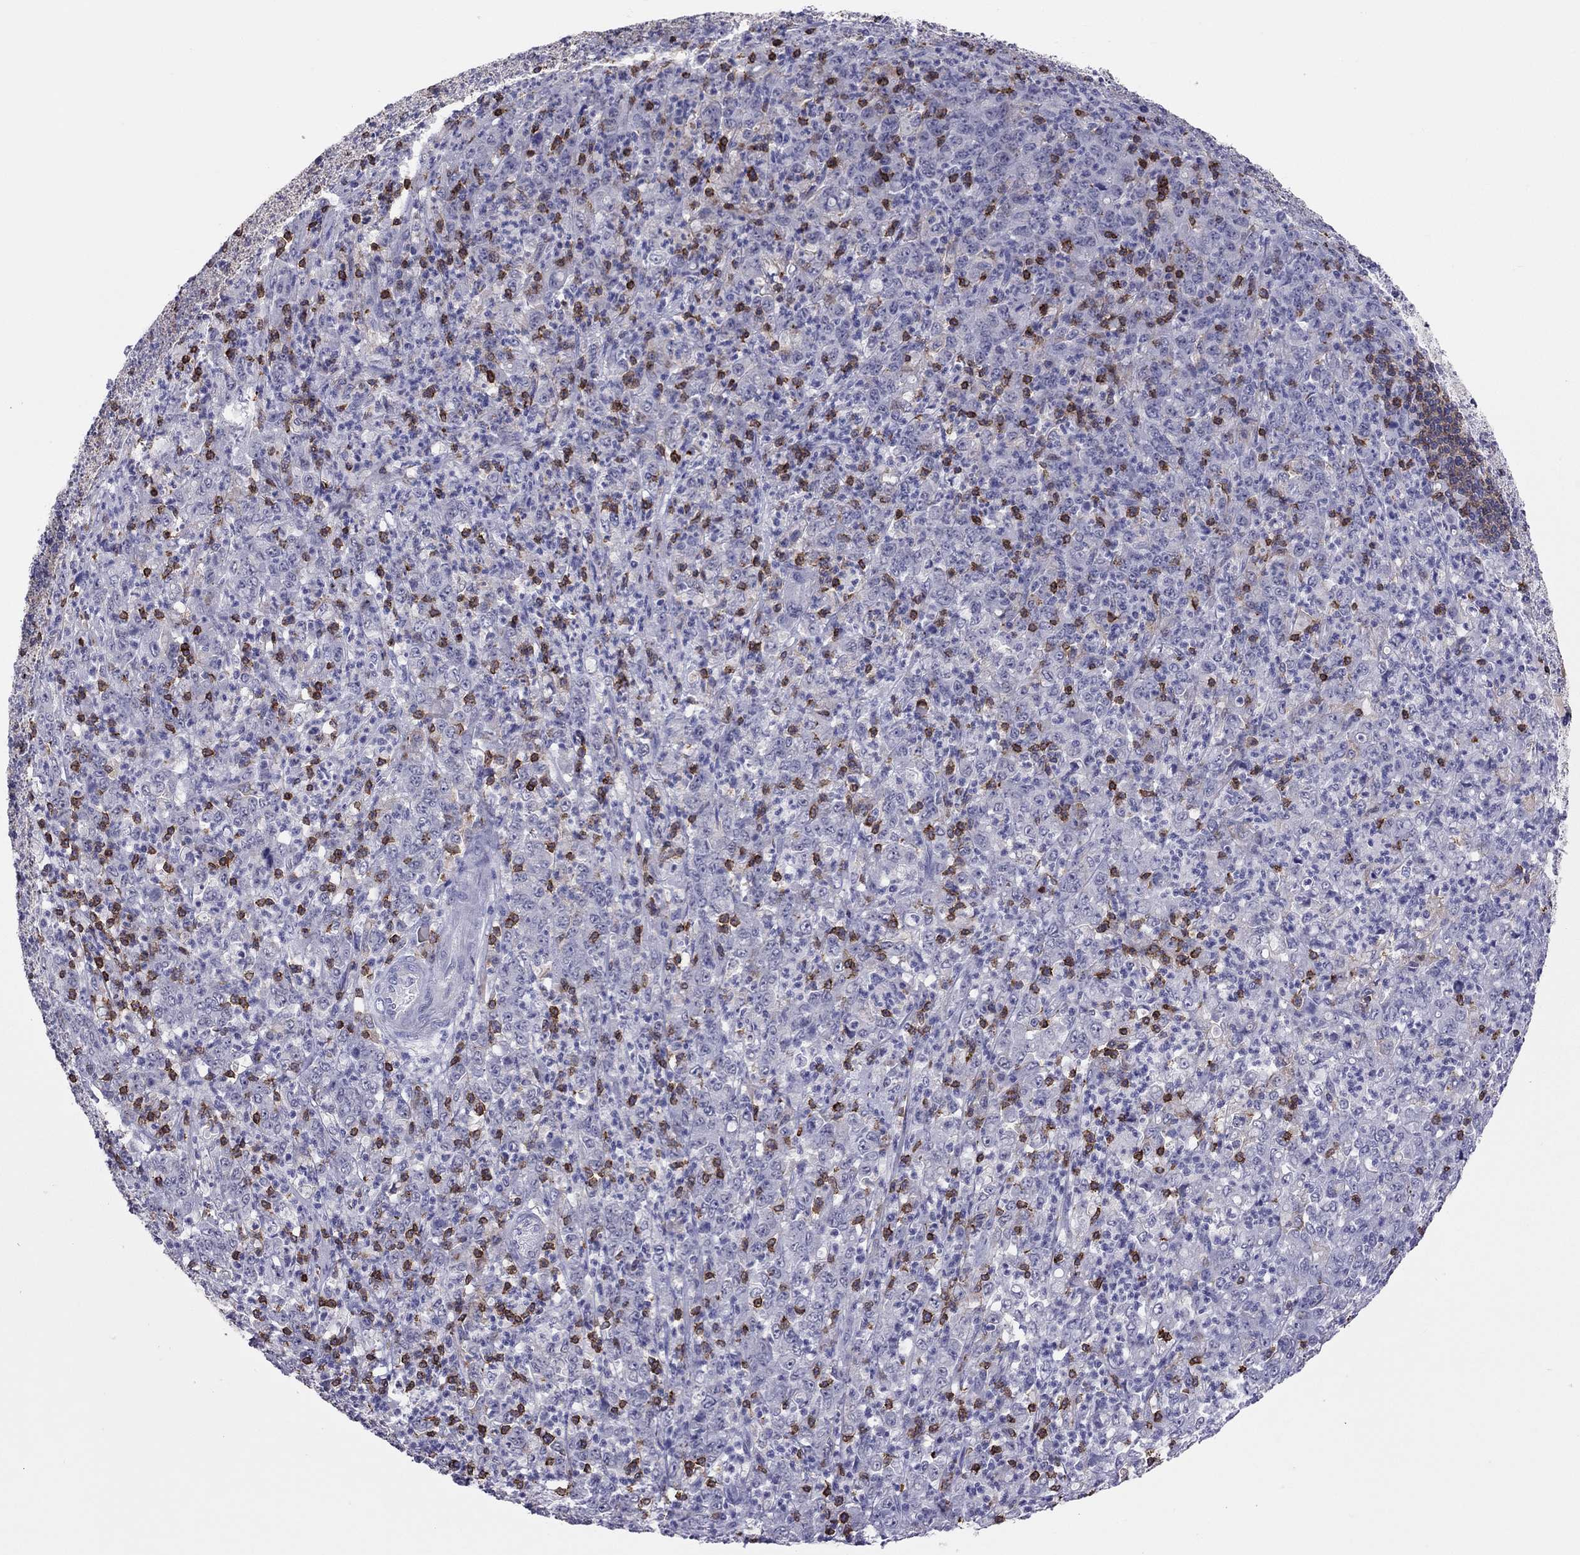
{"staining": {"intensity": "negative", "quantity": "none", "location": "none"}, "tissue": "stomach cancer", "cell_type": "Tumor cells", "image_type": "cancer", "snomed": [{"axis": "morphology", "description": "Adenocarcinoma, NOS"}, {"axis": "topography", "description": "Stomach, lower"}], "caption": "Image shows no significant protein staining in tumor cells of stomach cancer (adenocarcinoma).", "gene": "MND1", "patient": {"sex": "female", "age": 71}}